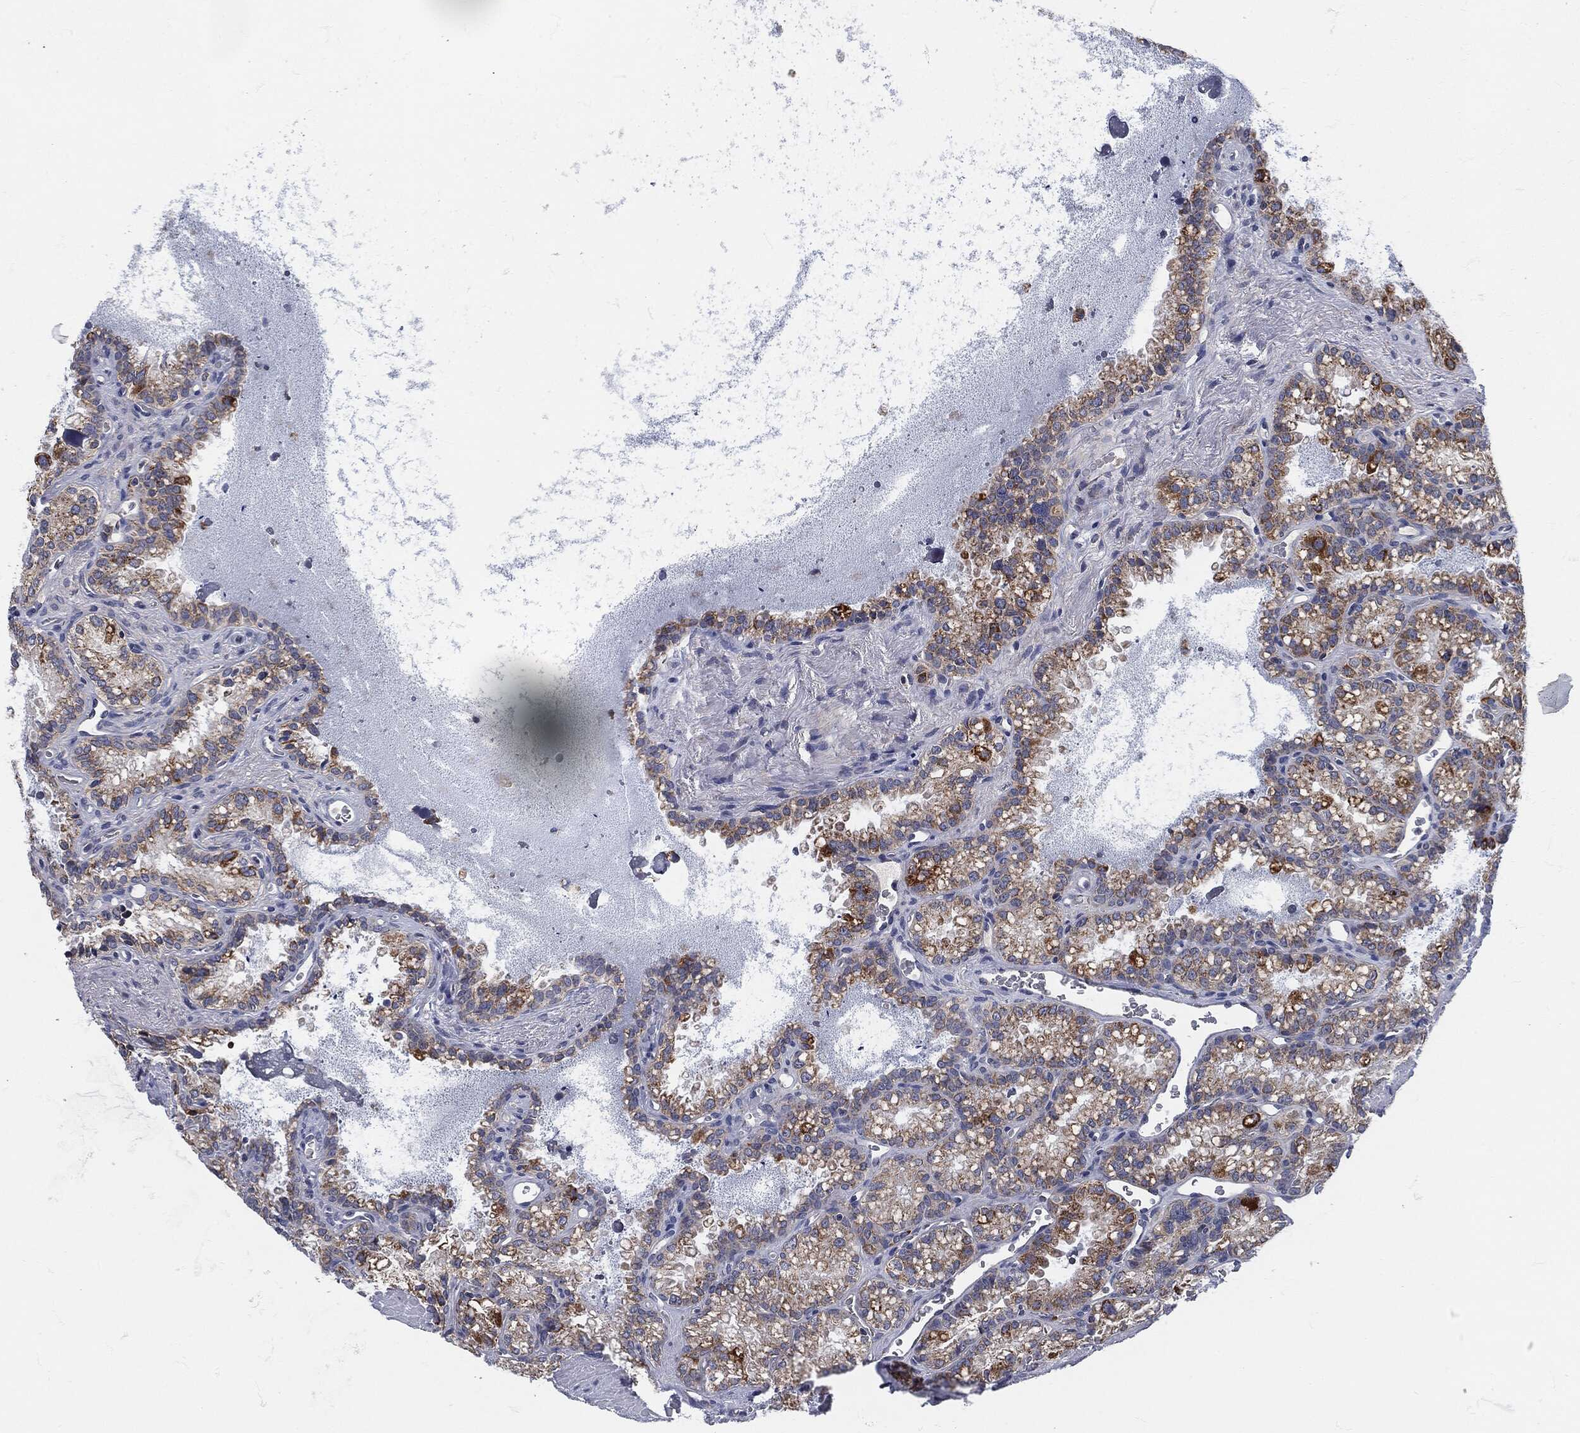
{"staining": {"intensity": "strong", "quantity": "<25%", "location": "cytoplasmic/membranous"}, "tissue": "seminal vesicle", "cell_type": "Glandular cells", "image_type": "normal", "snomed": [{"axis": "morphology", "description": "Normal tissue, NOS"}, {"axis": "topography", "description": "Seminal veicle"}], "caption": "There is medium levels of strong cytoplasmic/membranous staining in glandular cells of normal seminal vesicle, as demonstrated by immunohistochemical staining (brown color).", "gene": "SIGLEC9", "patient": {"sex": "male", "age": 68}}